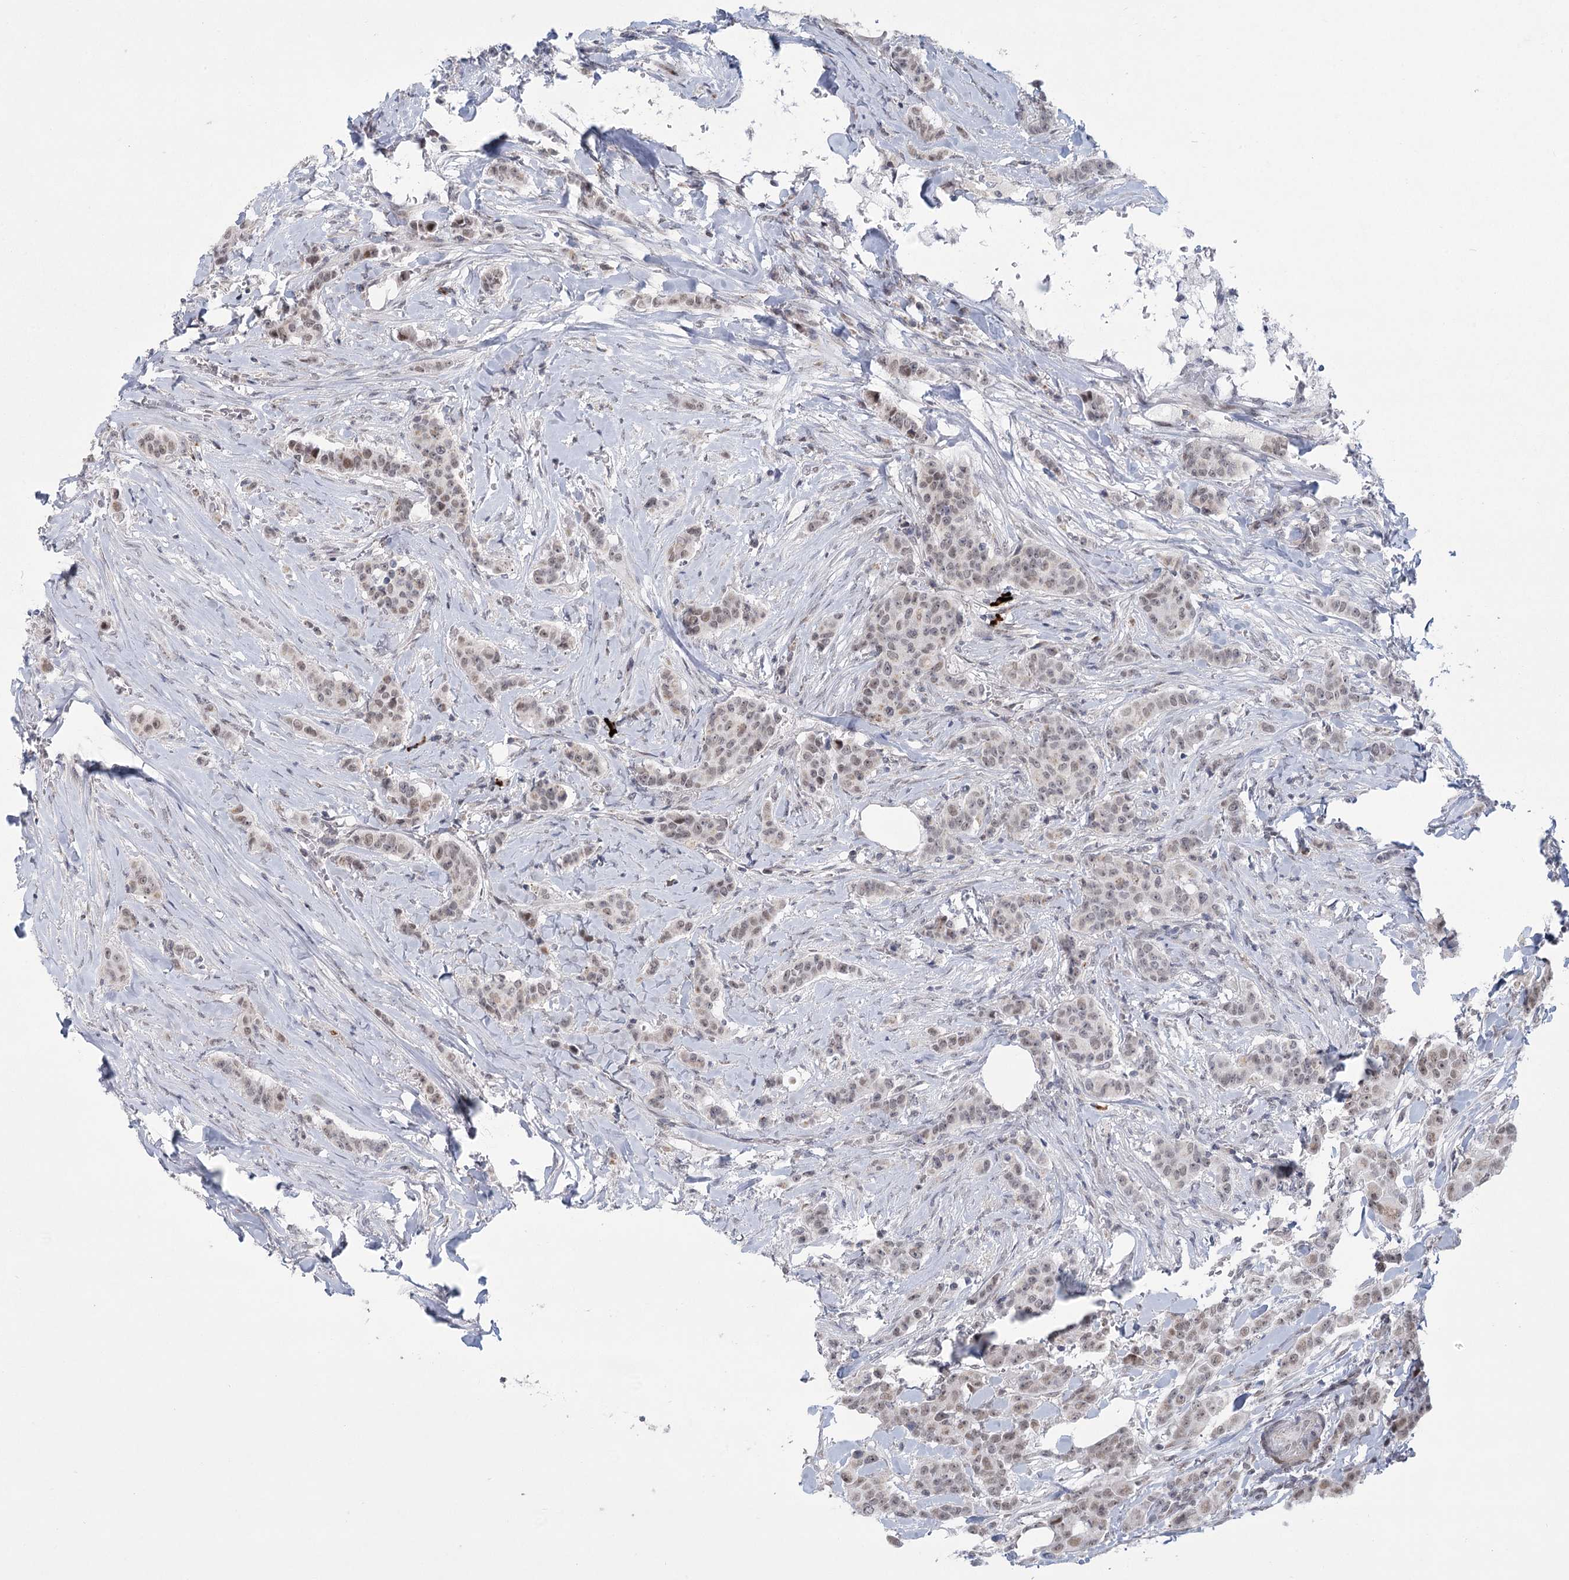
{"staining": {"intensity": "weak", "quantity": "25%-75%", "location": "nuclear"}, "tissue": "breast cancer", "cell_type": "Tumor cells", "image_type": "cancer", "snomed": [{"axis": "morphology", "description": "Duct carcinoma"}, {"axis": "topography", "description": "Breast"}], "caption": "Immunohistochemical staining of breast cancer reveals low levels of weak nuclear protein expression in about 25%-75% of tumor cells. The protein of interest is shown in brown color, while the nuclei are stained blue.", "gene": "CIB4", "patient": {"sex": "female", "age": 40}}